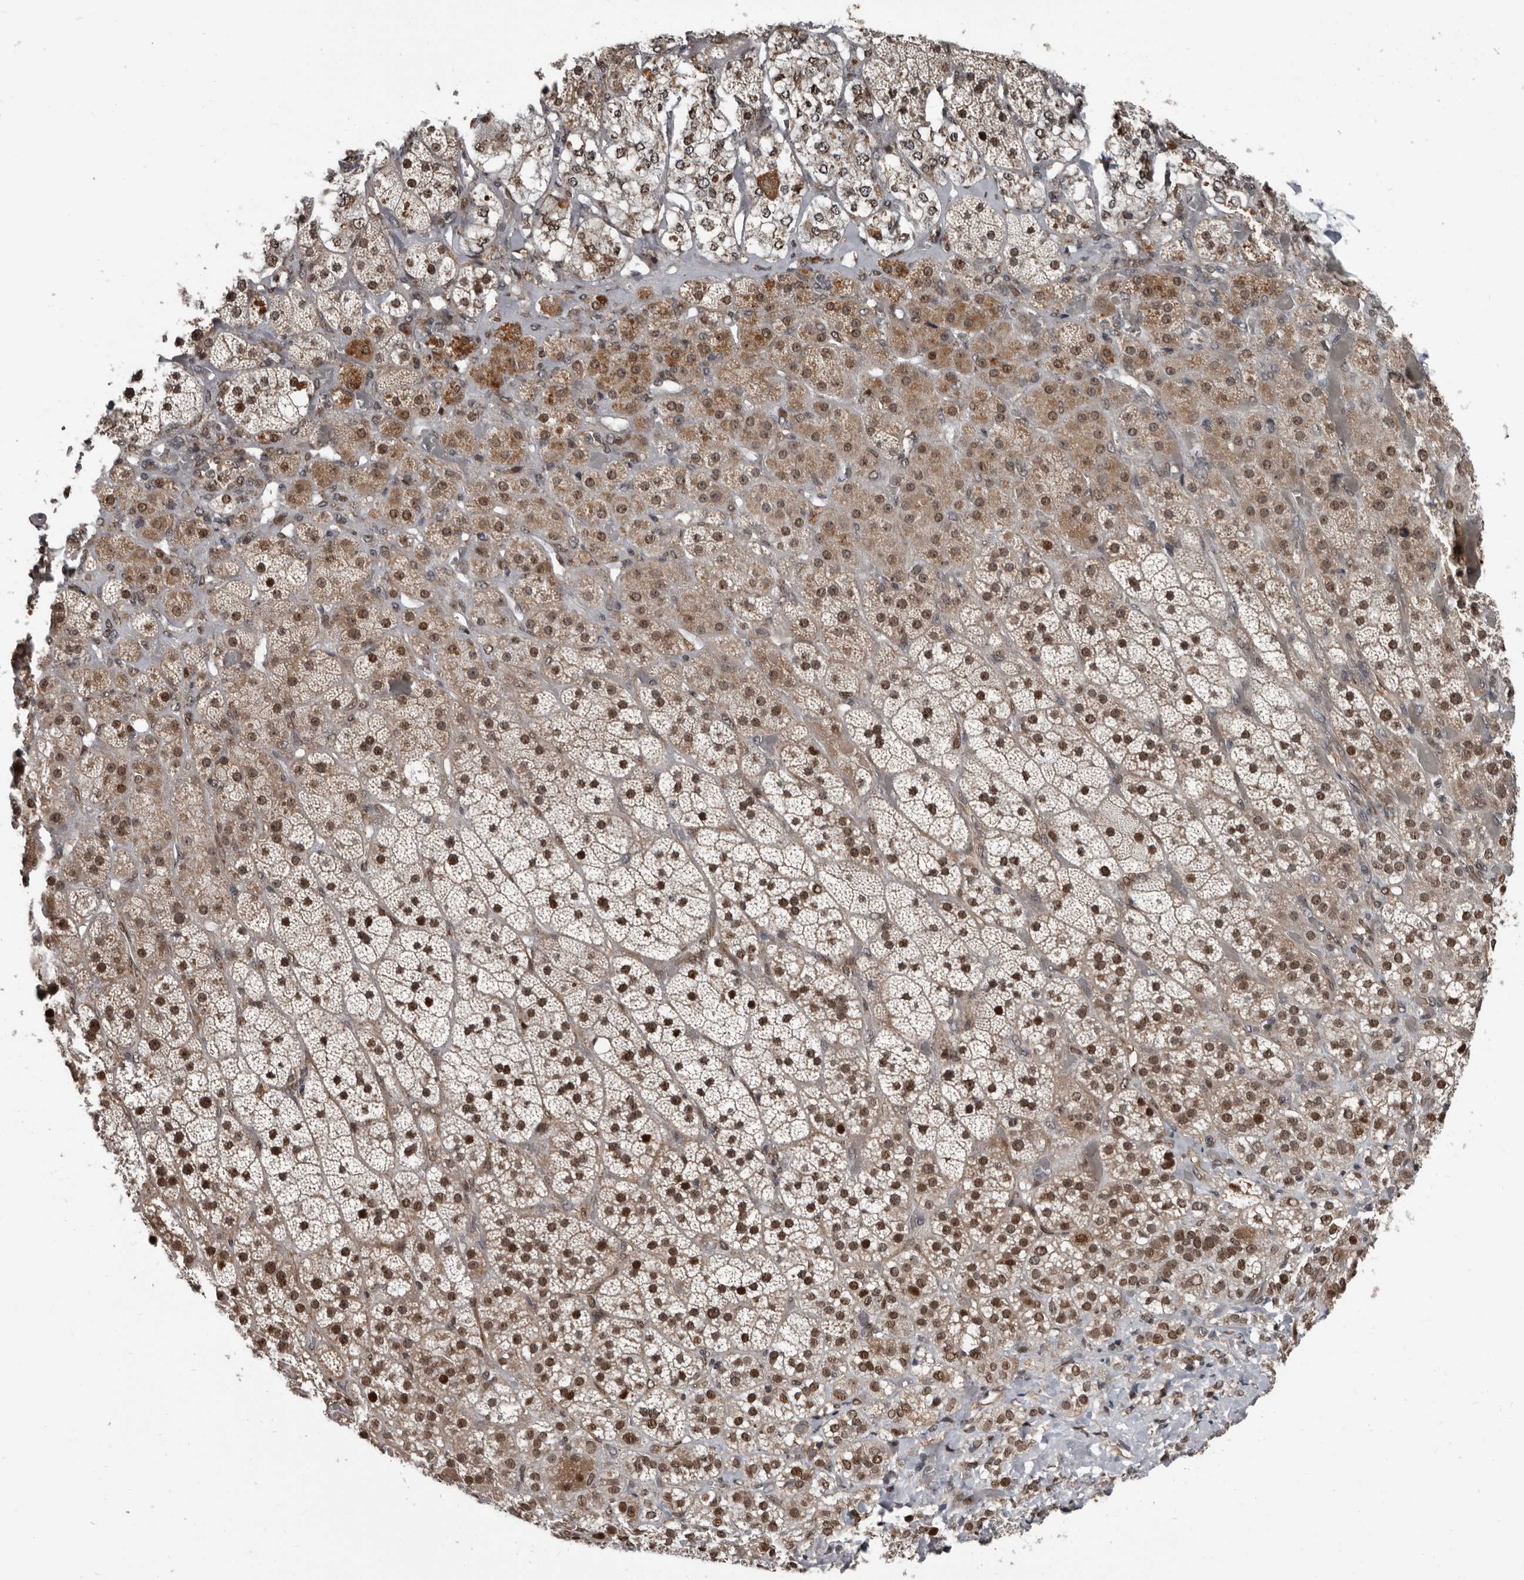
{"staining": {"intensity": "strong", "quantity": ">75%", "location": "cytoplasmic/membranous,nuclear"}, "tissue": "adrenal gland", "cell_type": "Glandular cells", "image_type": "normal", "snomed": [{"axis": "morphology", "description": "Normal tissue, NOS"}, {"axis": "topography", "description": "Adrenal gland"}], "caption": "Strong cytoplasmic/membranous,nuclear protein expression is seen in about >75% of glandular cells in adrenal gland. (Stains: DAB in brown, nuclei in blue, Microscopy: brightfield microscopy at high magnification).", "gene": "CHD1L", "patient": {"sex": "male", "age": 57}}